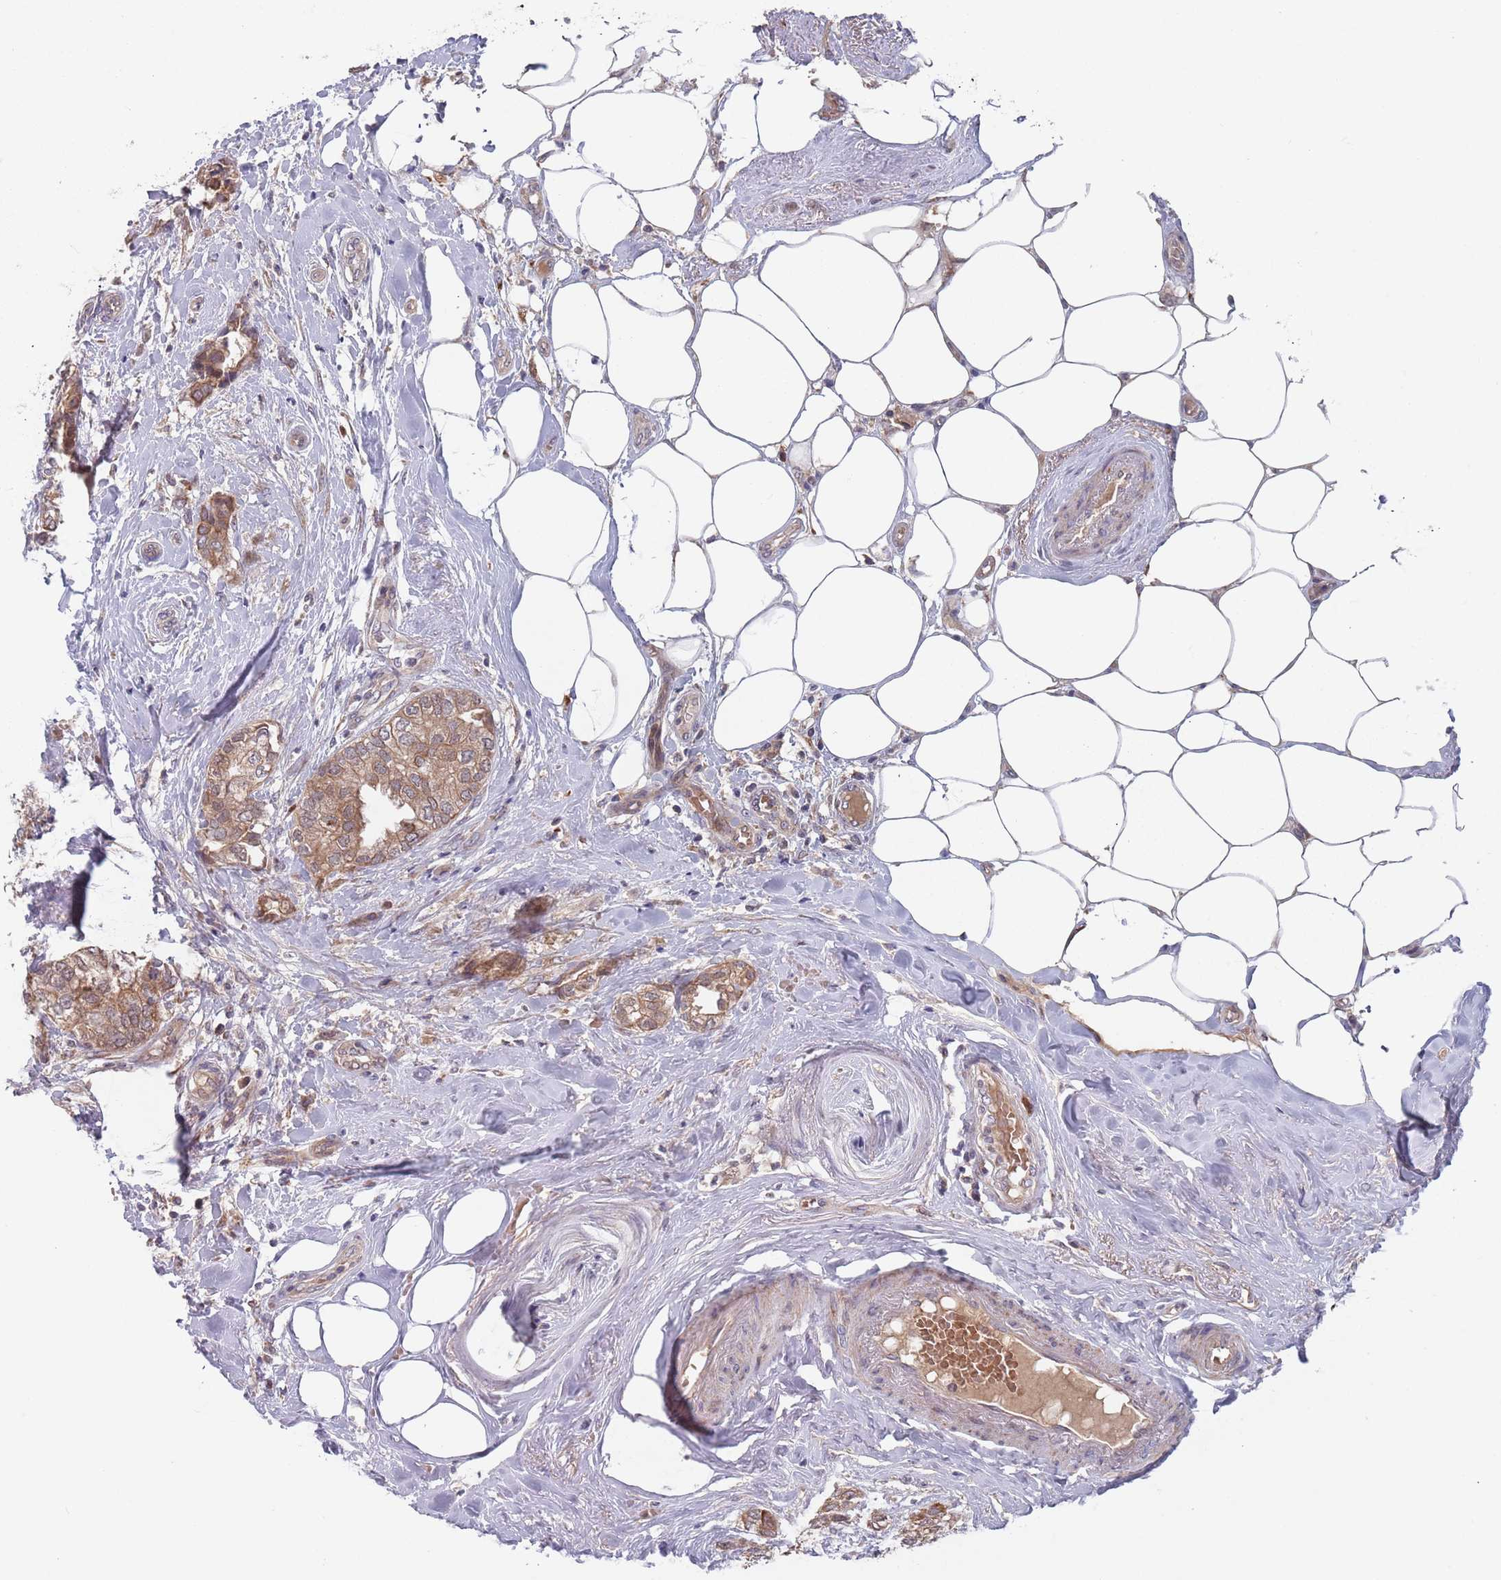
{"staining": {"intensity": "moderate", "quantity": ">75%", "location": "cytoplasmic/membranous"}, "tissue": "breast cancer", "cell_type": "Tumor cells", "image_type": "cancer", "snomed": [{"axis": "morphology", "description": "Duct carcinoma"}, {"axis": "topography", "description": "Breast"}], "caption": "Tumor cells exhibit medium levels of moderate cytoplasmic/membranous expression in about >75% of cells in human breast cancer (infiltrating ductal carcinoma). (Brightfield microscopy of DAB IHC at high magnification).", "gene": "ZNF140", "patient": {"sex": "female", "age": 73}}